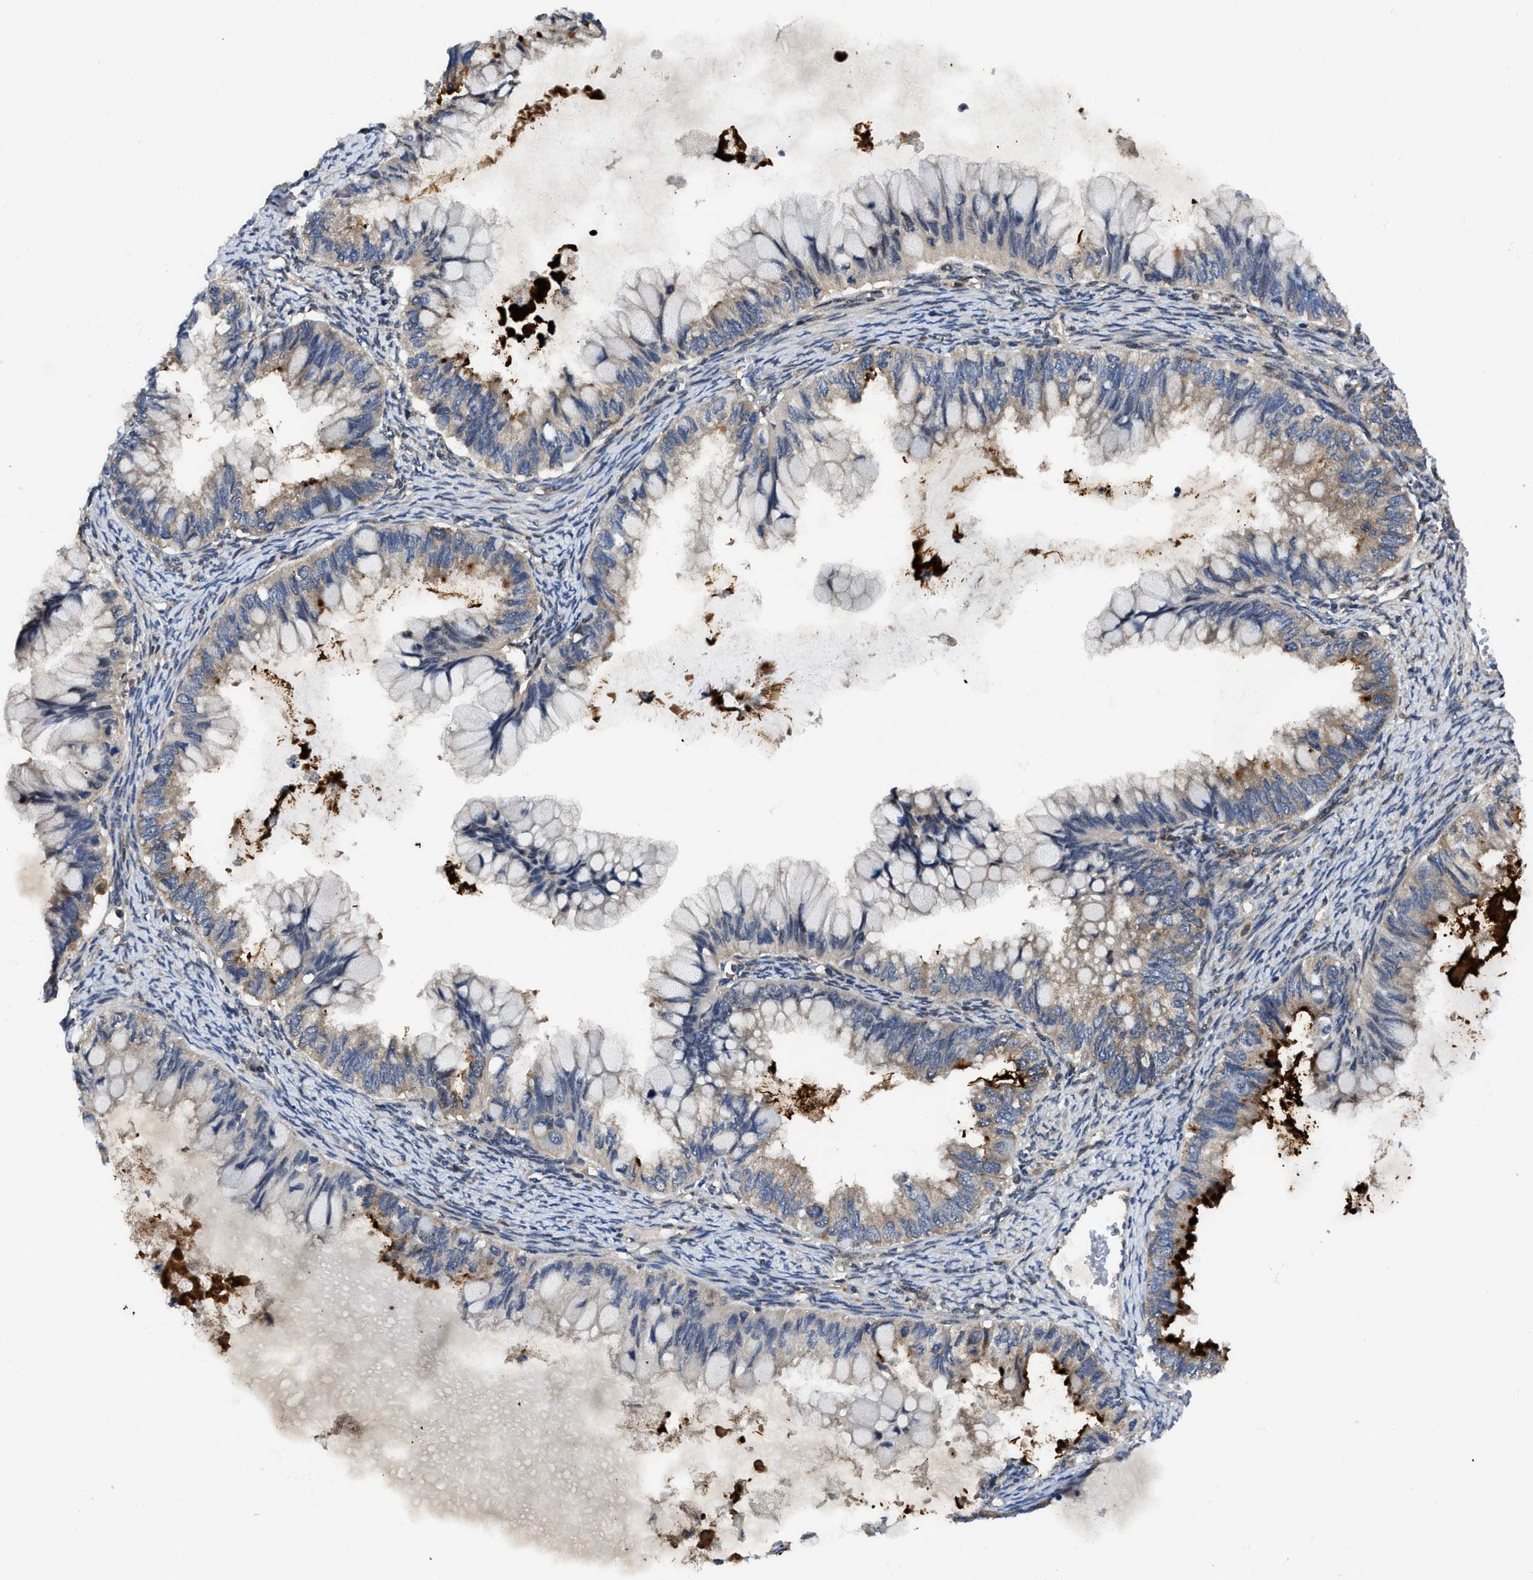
{"staining": {"intensity": "weak", "quantity": ">75%", "location": "cytoplasmic/membranous"}, "tissue": "ovarian cancer", "cell_type": "Tumor cells", "image_type": "cancer", "snomed": [{"axis": "morphology", "description": "Cystadenocarcinoma, mucinous, NOS"}, {"axis": "topography", "description": "Ovary"}], "caption": "Immunohistochemistry (IHC) image of neoplastic tissue: human mucinous cystadenocarcinoma (ovarian) stained using immunohistochemistry demonstrates low levels of weak protein expression localized specifically in the cytoplasmic/membranous of tumor cells, appearing as a cytoplasmic/membranous brown color.", "gene": "GET4", "patient": {"sex": "female", "age": 80}}